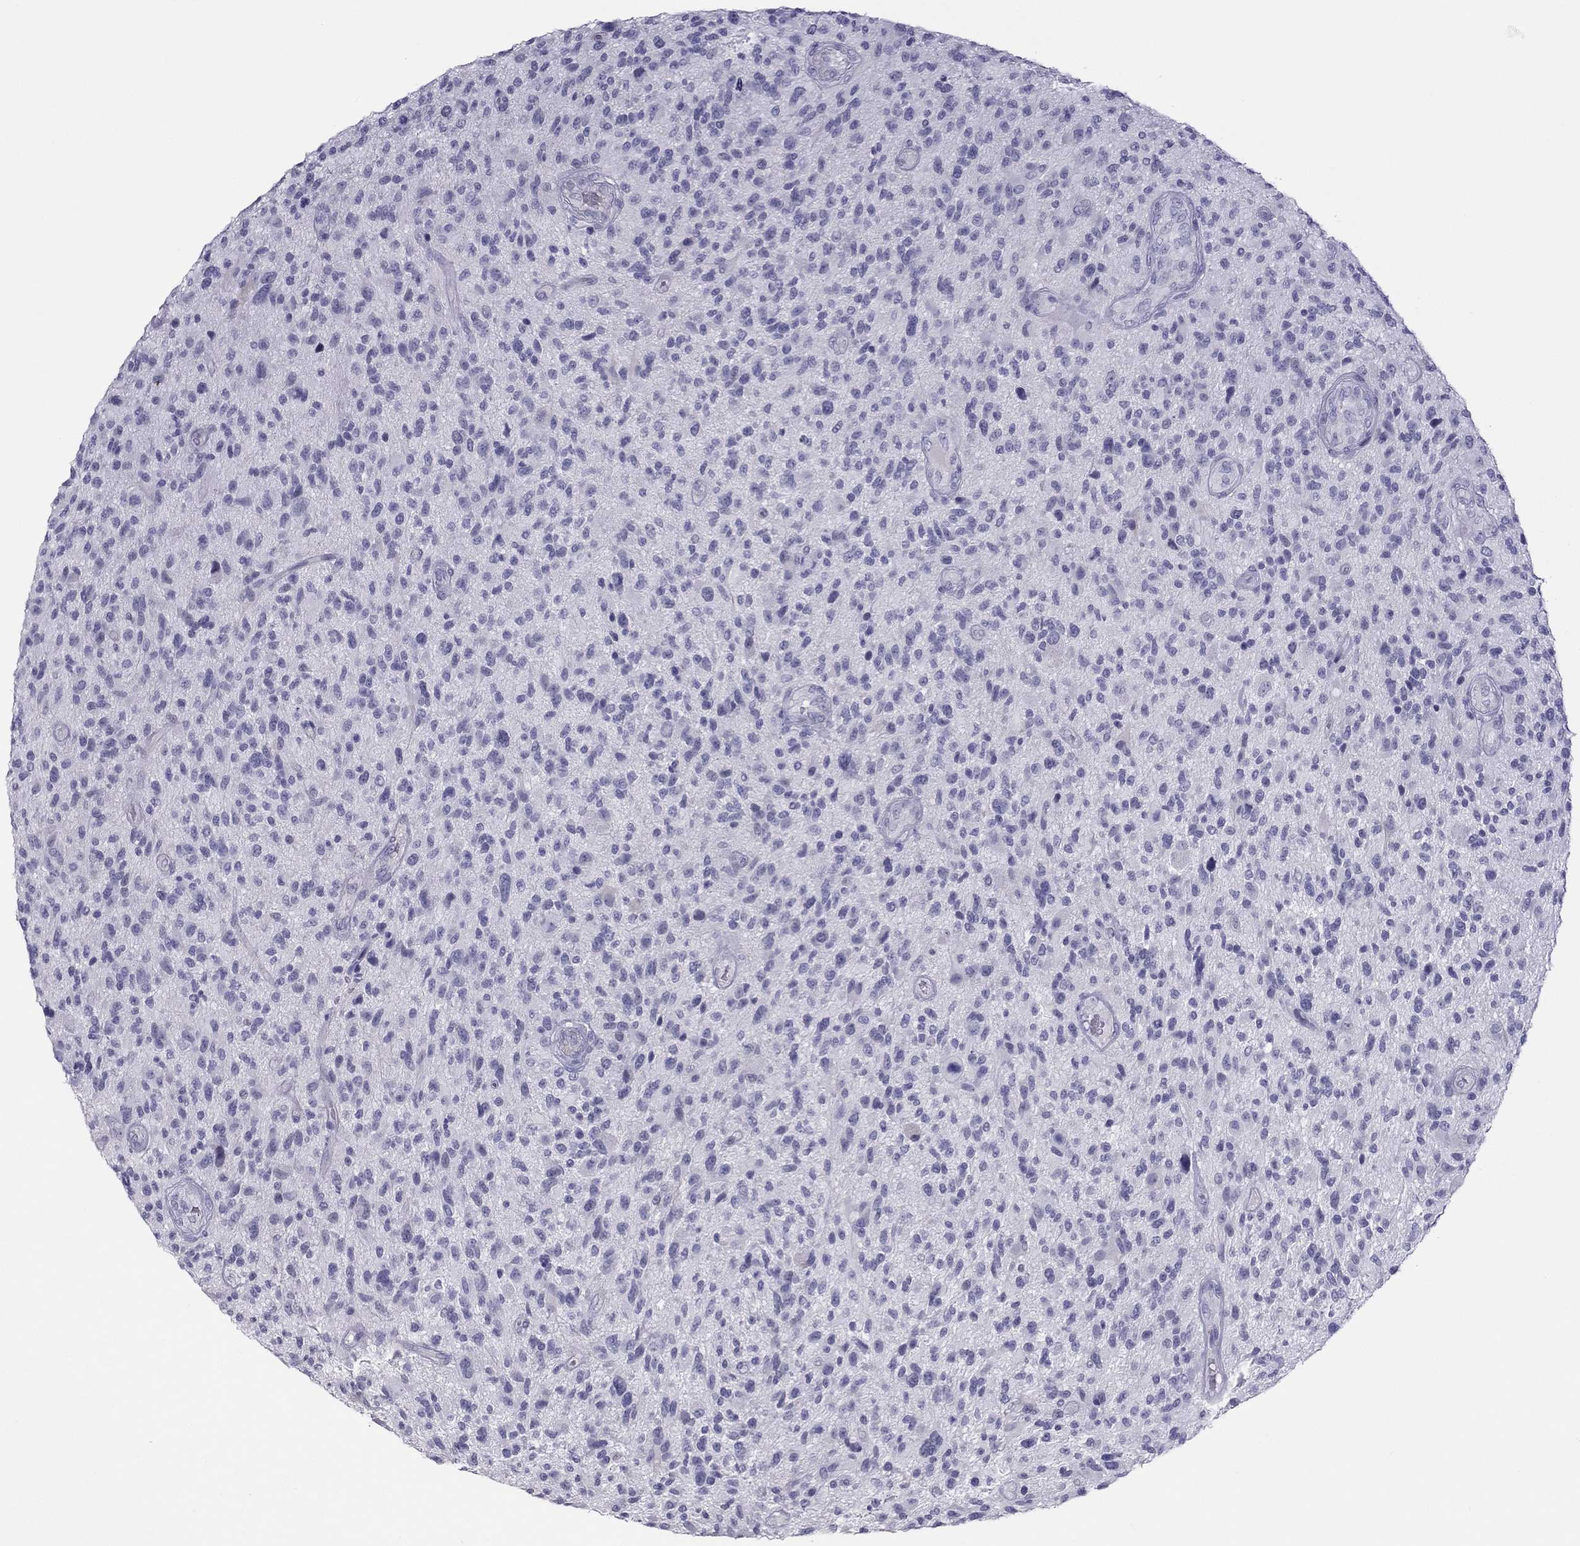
{"staining": {"intensity": "negative", "quantity": "none", "location": "none"}, "tissue": "glioma", "cell_type": "Tumor cells", "image_type": "cancer", "snomed": [{"axis": "morphology", "description": "Glioma, malignant, High grade"}, {"axis": "topography", "description": "Brain"}], "caption": "Immunohistochemistry (IHC) of human glioma displays no positivity in tumor cells.", "gene": "TEX14", "patient": {"sex": "male", "age": 47}}